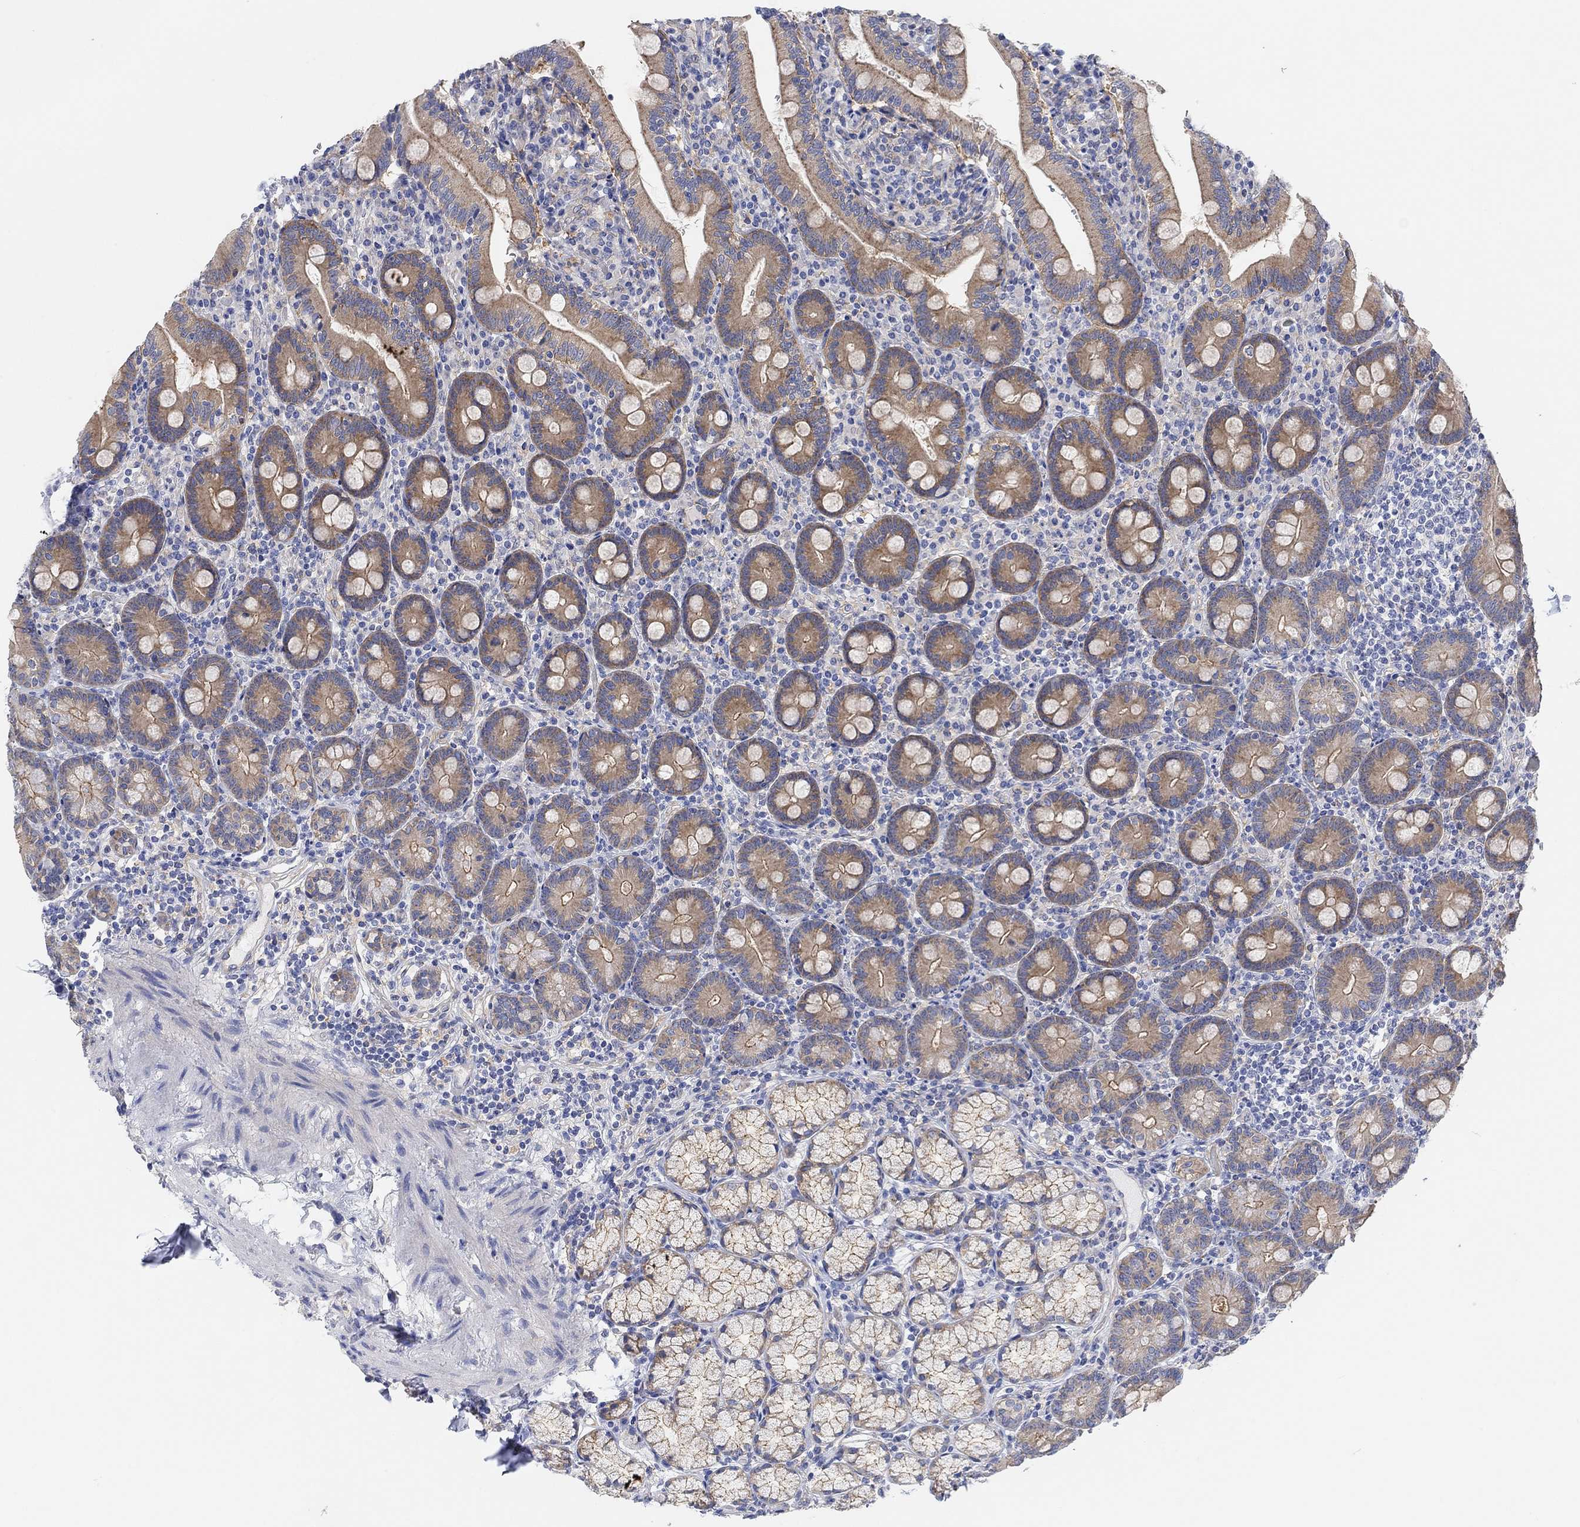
{"staining": {"intensity": "strong", "quantity": "<25%", "location": "cytoplasmic/membranous"}, "tissue": "duodenum", "cell_type": "Glandular cells", "image_type": "normal", "snomed": [{"axis": "morphology", "description": "Normal tissue, NOS"}, {"axis": "topography", "description": "Duodenum"}], "caption": "Protein expression analysis of normal duodenum reveals strong cytoplasmic/membranous positivity in about <25% of glandular cells.", "gene": "RGS1", "patient": {"sex": "female", "age": 67}}